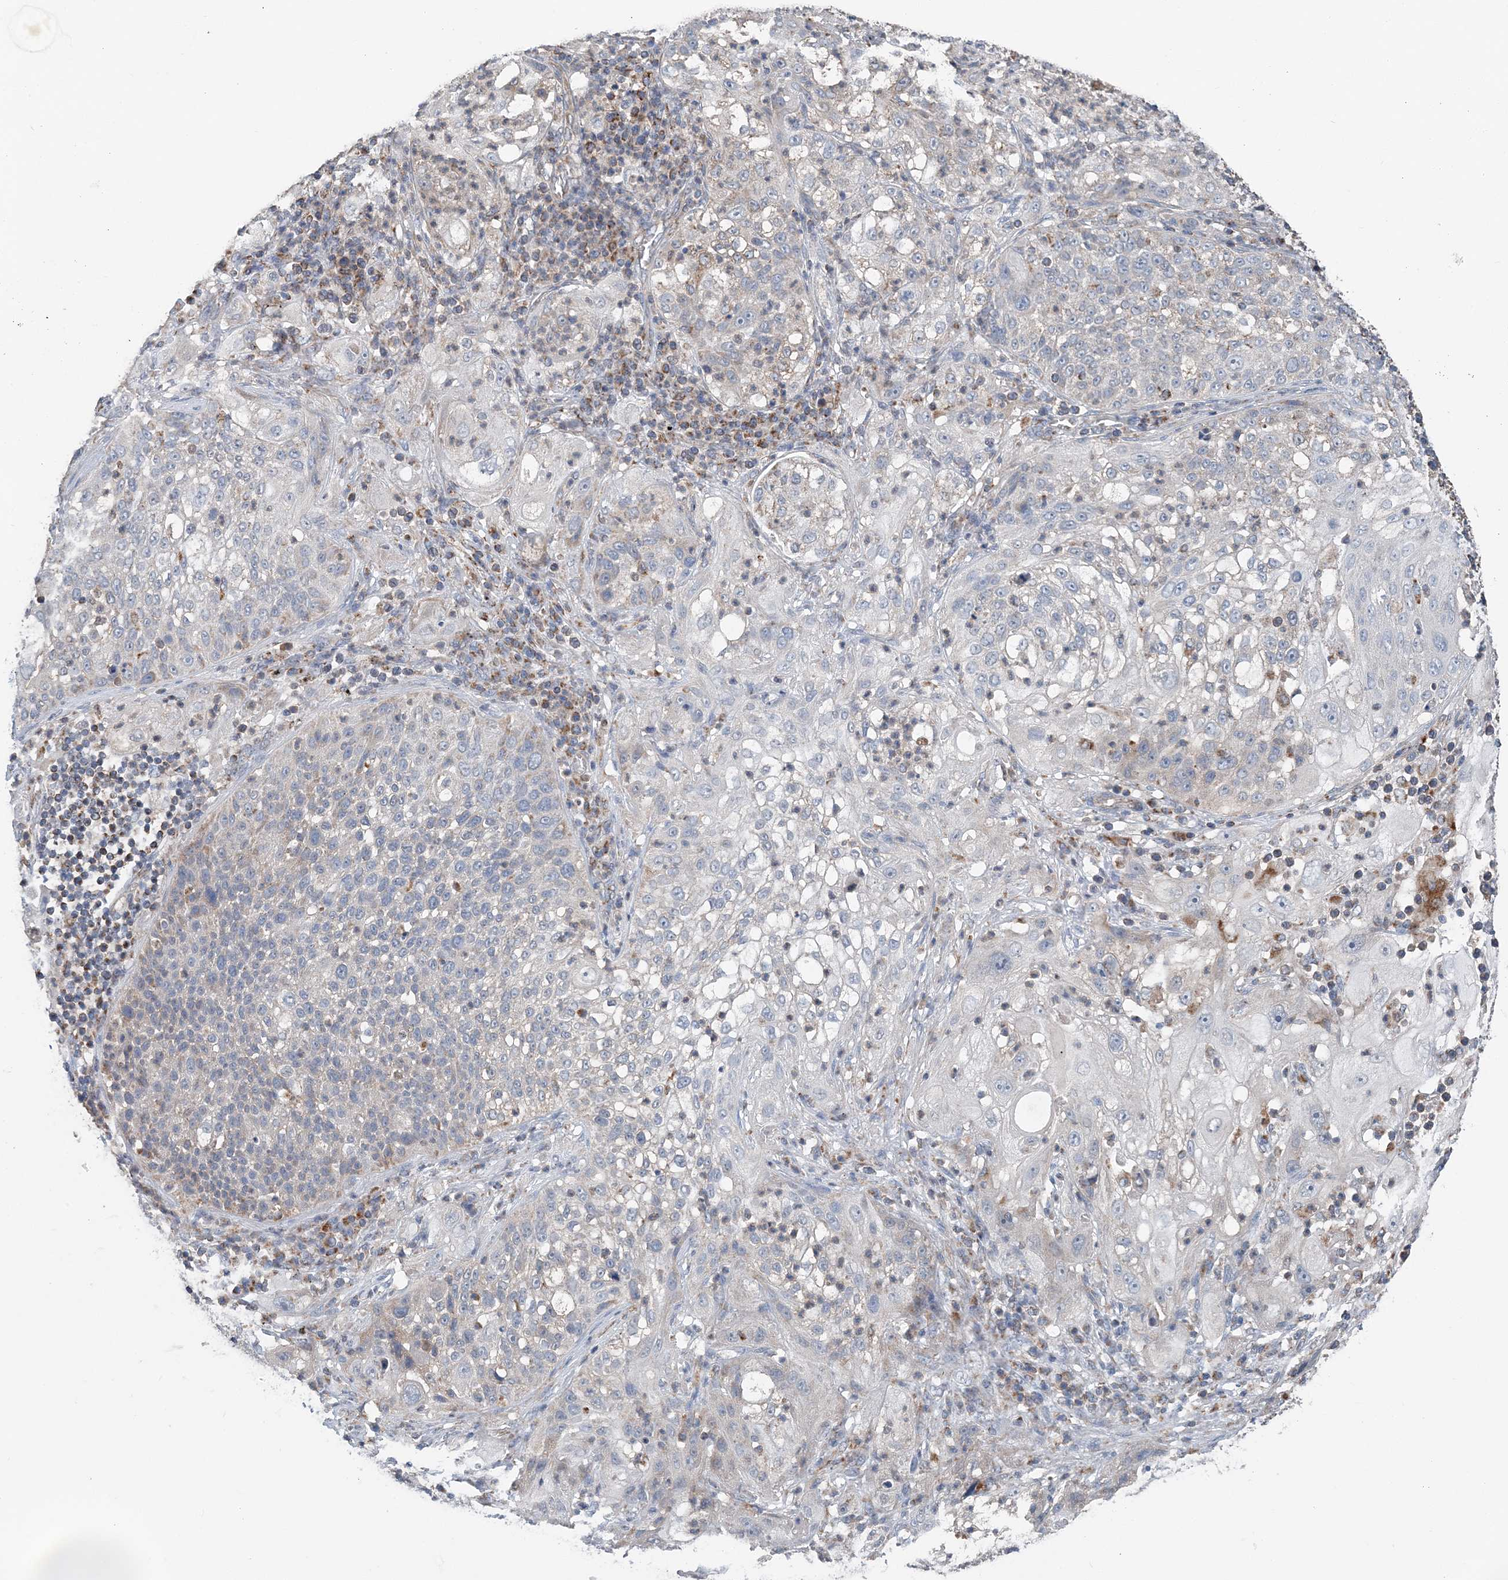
{"staining": {"intensity": "negative", "quantity": "none", "location": "none"}, "tissue": "lung cancer", "cell_type": "Tumor cells", "image_type": "cancer", "snomed": [{"axis": "morphology", "description": "Inflammation, NOS"}, {"axis": "morphology", "description": "Squamous cell carcinoma, NOS"}, {"axis": "topography", "description": "Lymph node"}, {"axis": "topography", "description": "Soft tissue"}, {"axis": "topography", "description": "Lung"}], "caption": "An immunohistochemistry (IHC) micrograph of lung cancer is shown. There is no staining in tumor cells of lung cancer.", "gene": "SPRY2", "patient": {"sex": "male", "age": 66}}